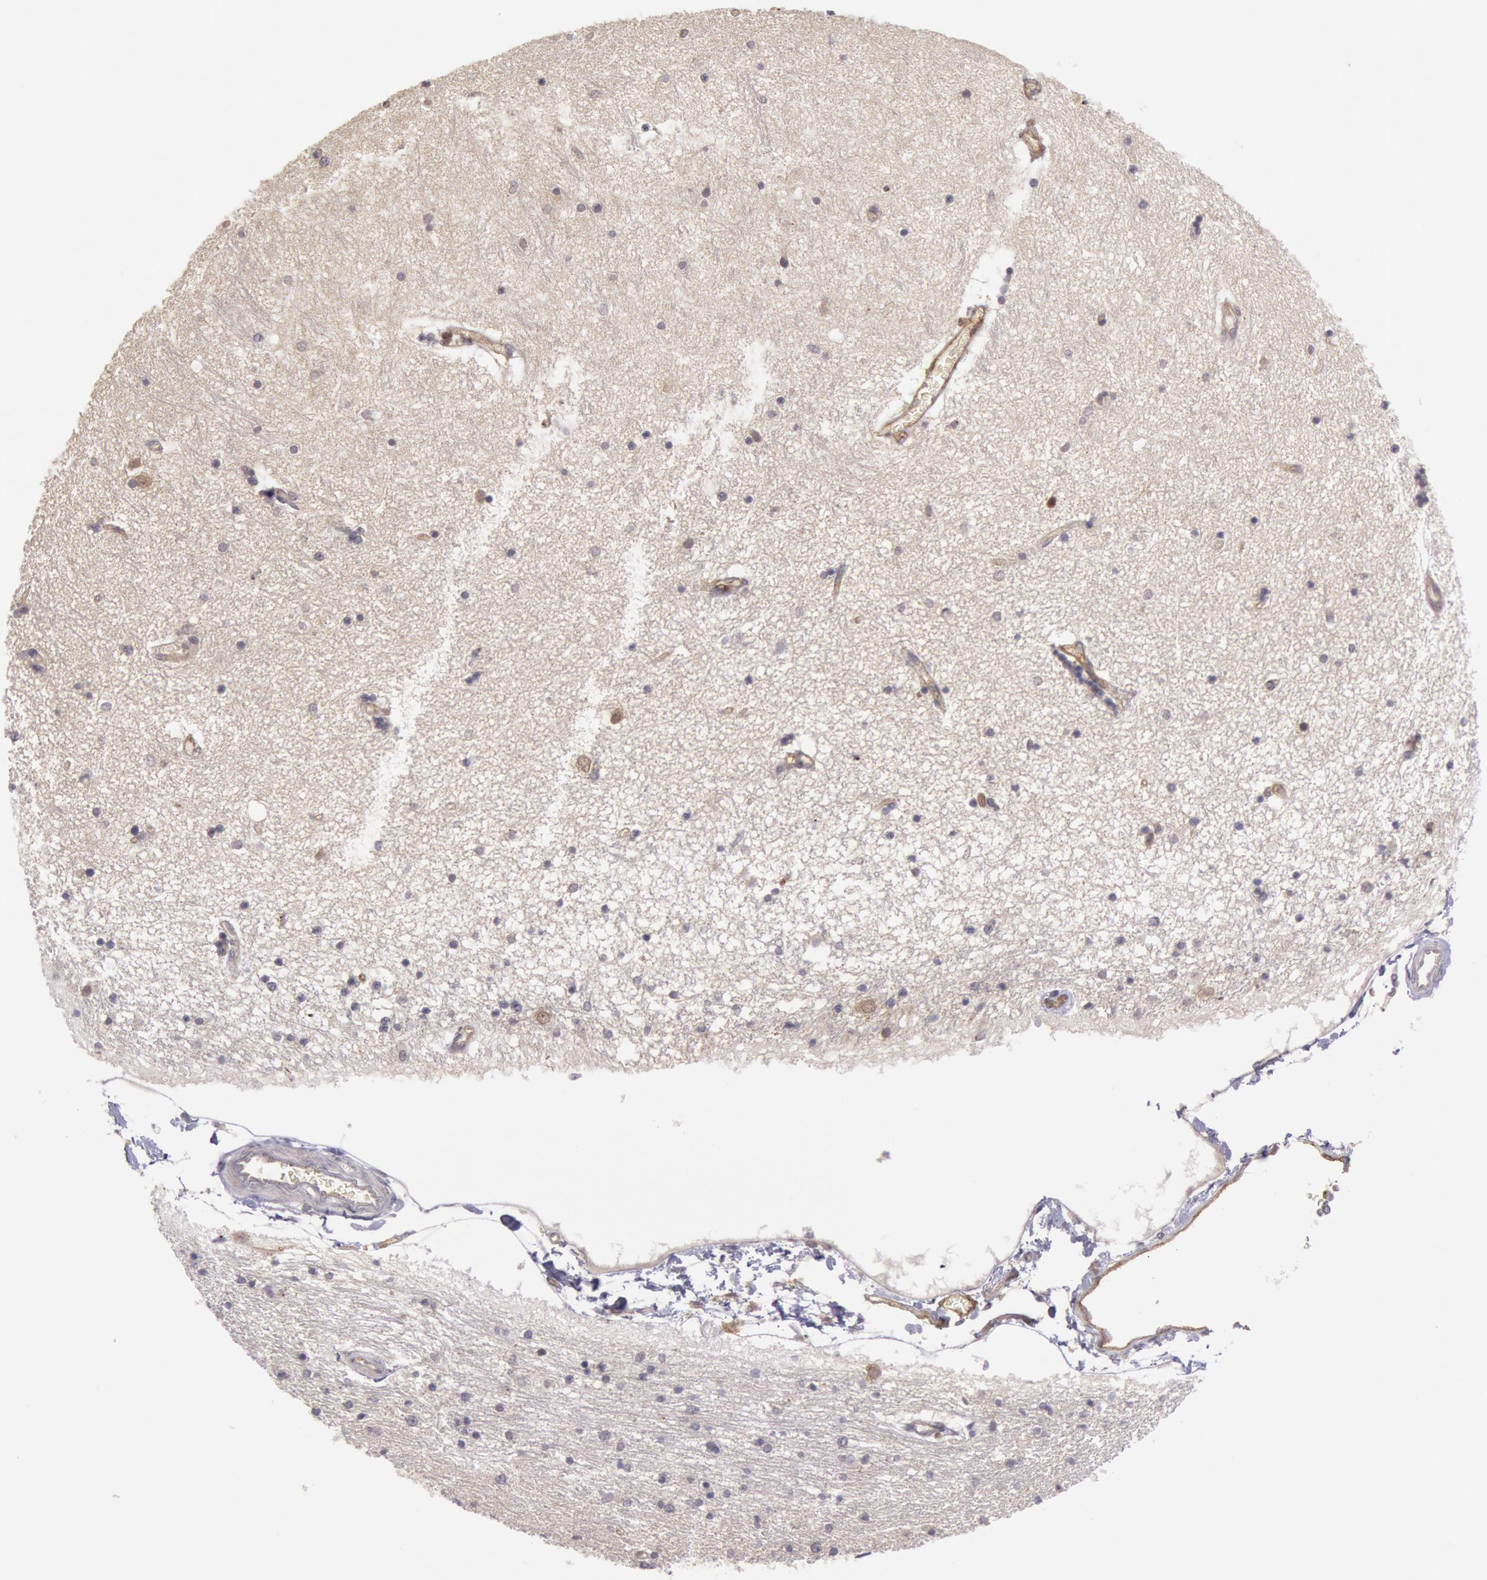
{"staining": {"intensity": "weak", "quantity": "25%-75%", "location": "cytoplasmic/membranous"}, "tissue": "hippocampus", "cell_type": "Glial cells", "image_type": "normal", "snomed": [{"axis": "morphology", "description": "Normal tissue, NOS"}, {"axis": "topography", "description": "Hippocampus"}], "caption": "Protein positivity by immunohistochemistry (IHC) shows weak cytoplasmic/membranous positivity in about 25%-75% of glial cells in benign hippocampus.", "gene": "TRIB2", "patient": {"sex": "female", "age": 54}}